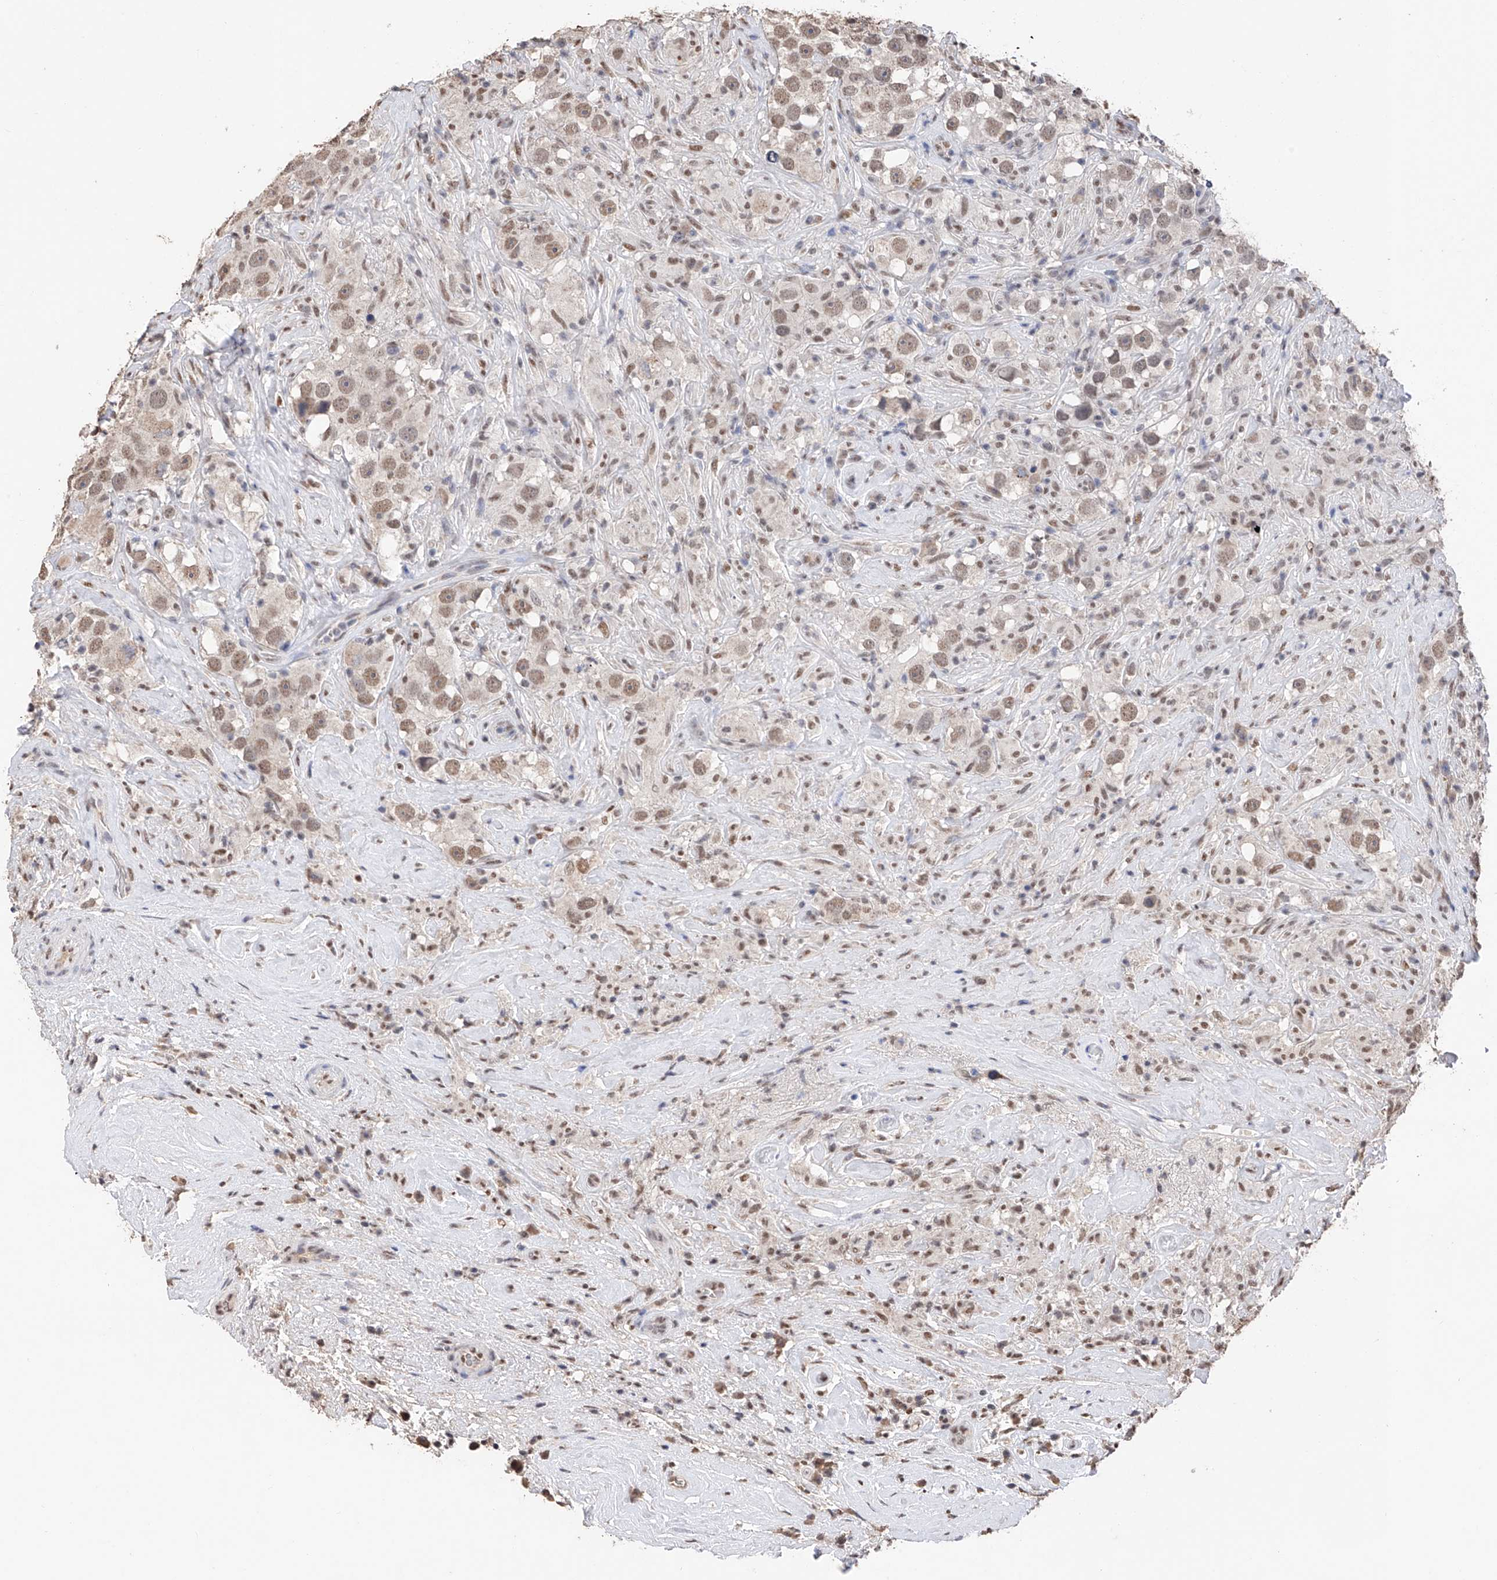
{"staining": {"intensity": "moderate", "quantity": ">75%", "location": "nuclear"}, "tissue": "testis cancer", "cell_type": "Tumor cells", "image_type": "cancer", "snomed": [{"axis": "morphology", "description": "Seminoma, NOS"}, {"axis": "topography", "description": "Testis"}], "caption": "A histopathology image showing moderate nuclear positivity in approximately >75% of tumor cells in testis cancer, as visualized by brown immunohistochemical staining.", "gene": "DMAP1", "patient": {"sex": "male", "age": 49}}